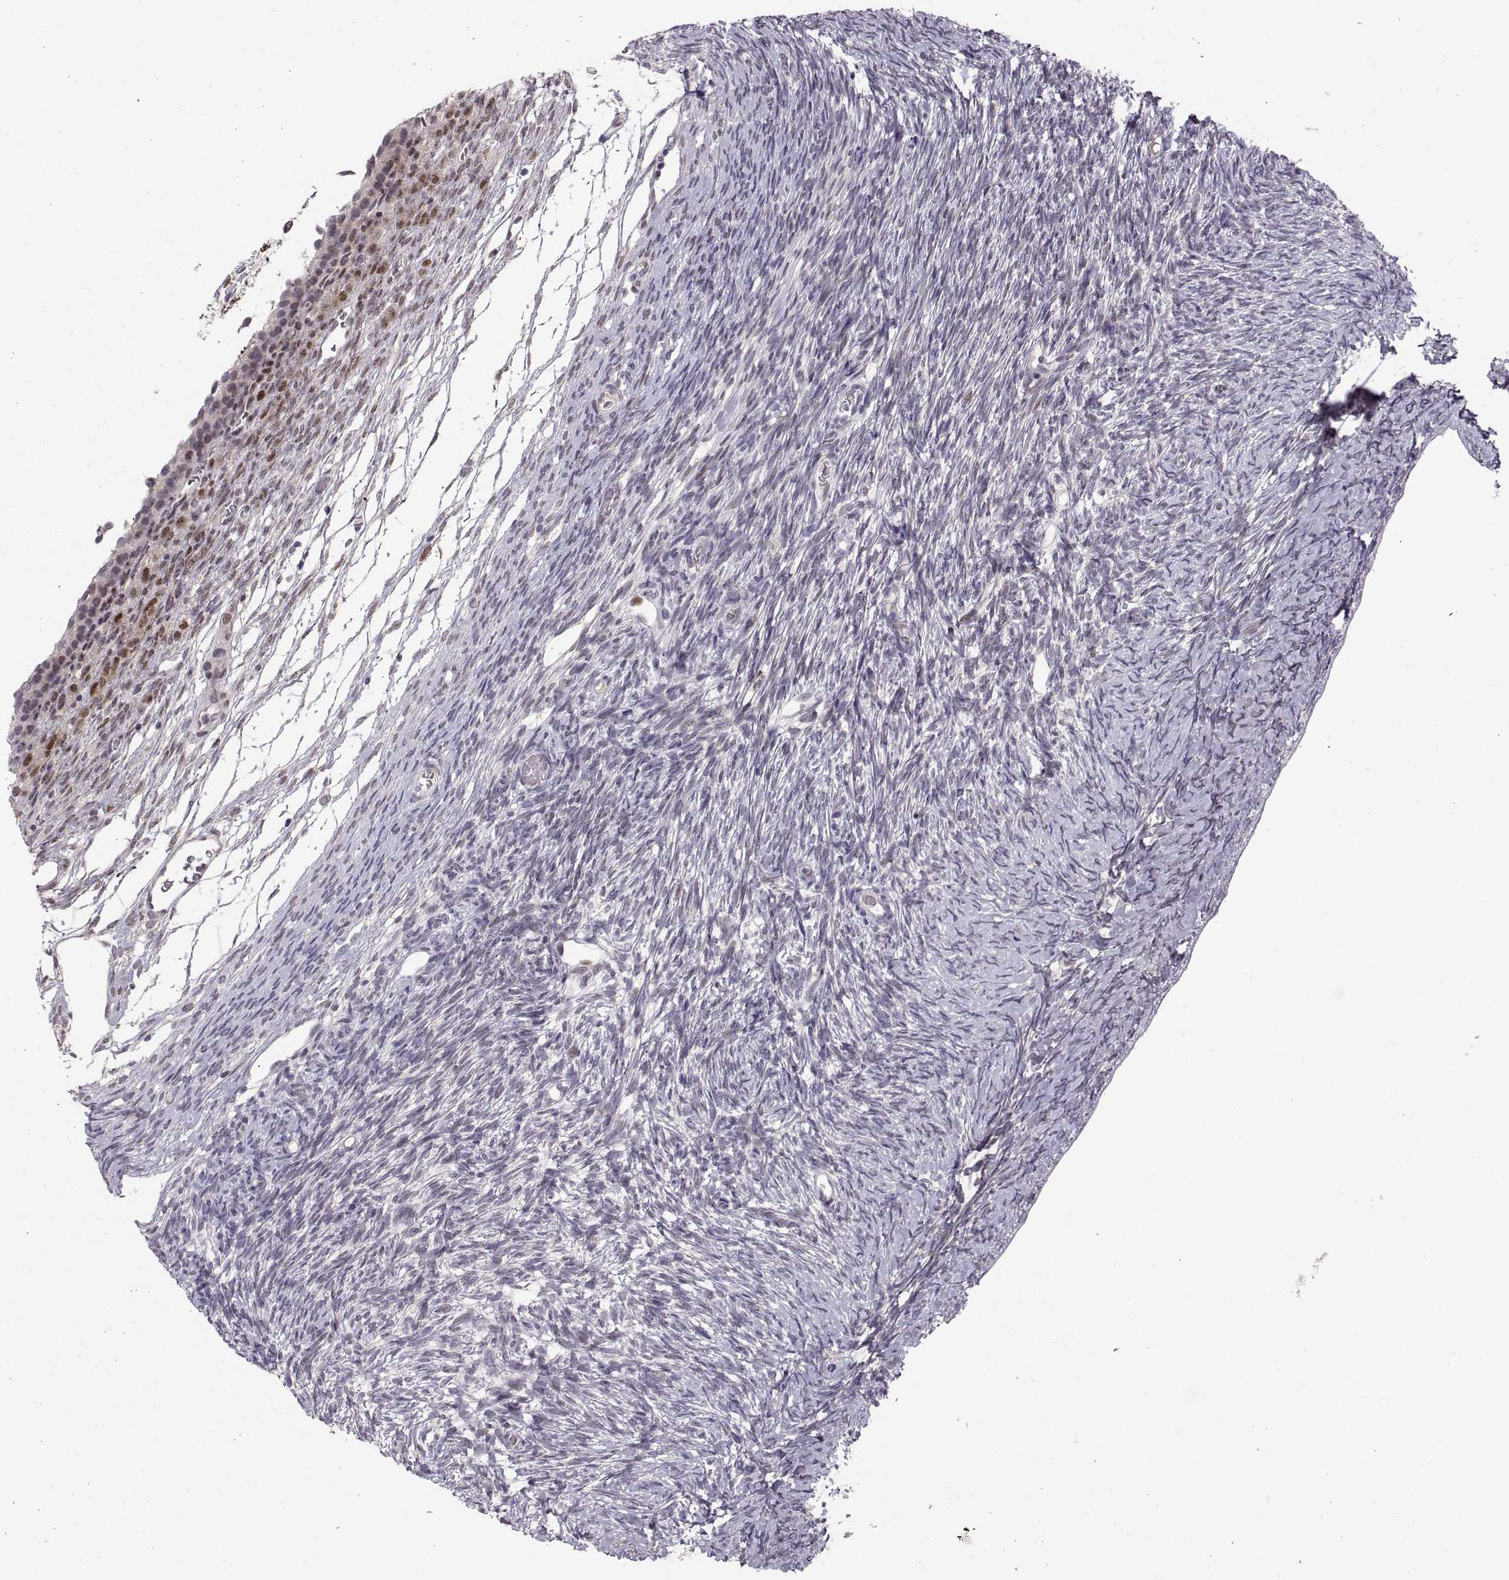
{"staining": {"intensity": "moderate", "quantity": "<25%", "location": "nuclear"}, "tissue": "ovary", "cell_type": "Follicle cells", "image_type": "normal", "snomed": [{"axis": "morphology", "description": "Normal tissue, NOS"}, {"axis": "topography", "description": "Ovary"}], "caption": "IHC histopathology image of benign human ovary stained for a protein (brown), which shows low levels of moderate nuclear staining in approximately <25% of follicle cells.", "gene": "SNAI1", "patient": {"sex": "female", "age": 39}}